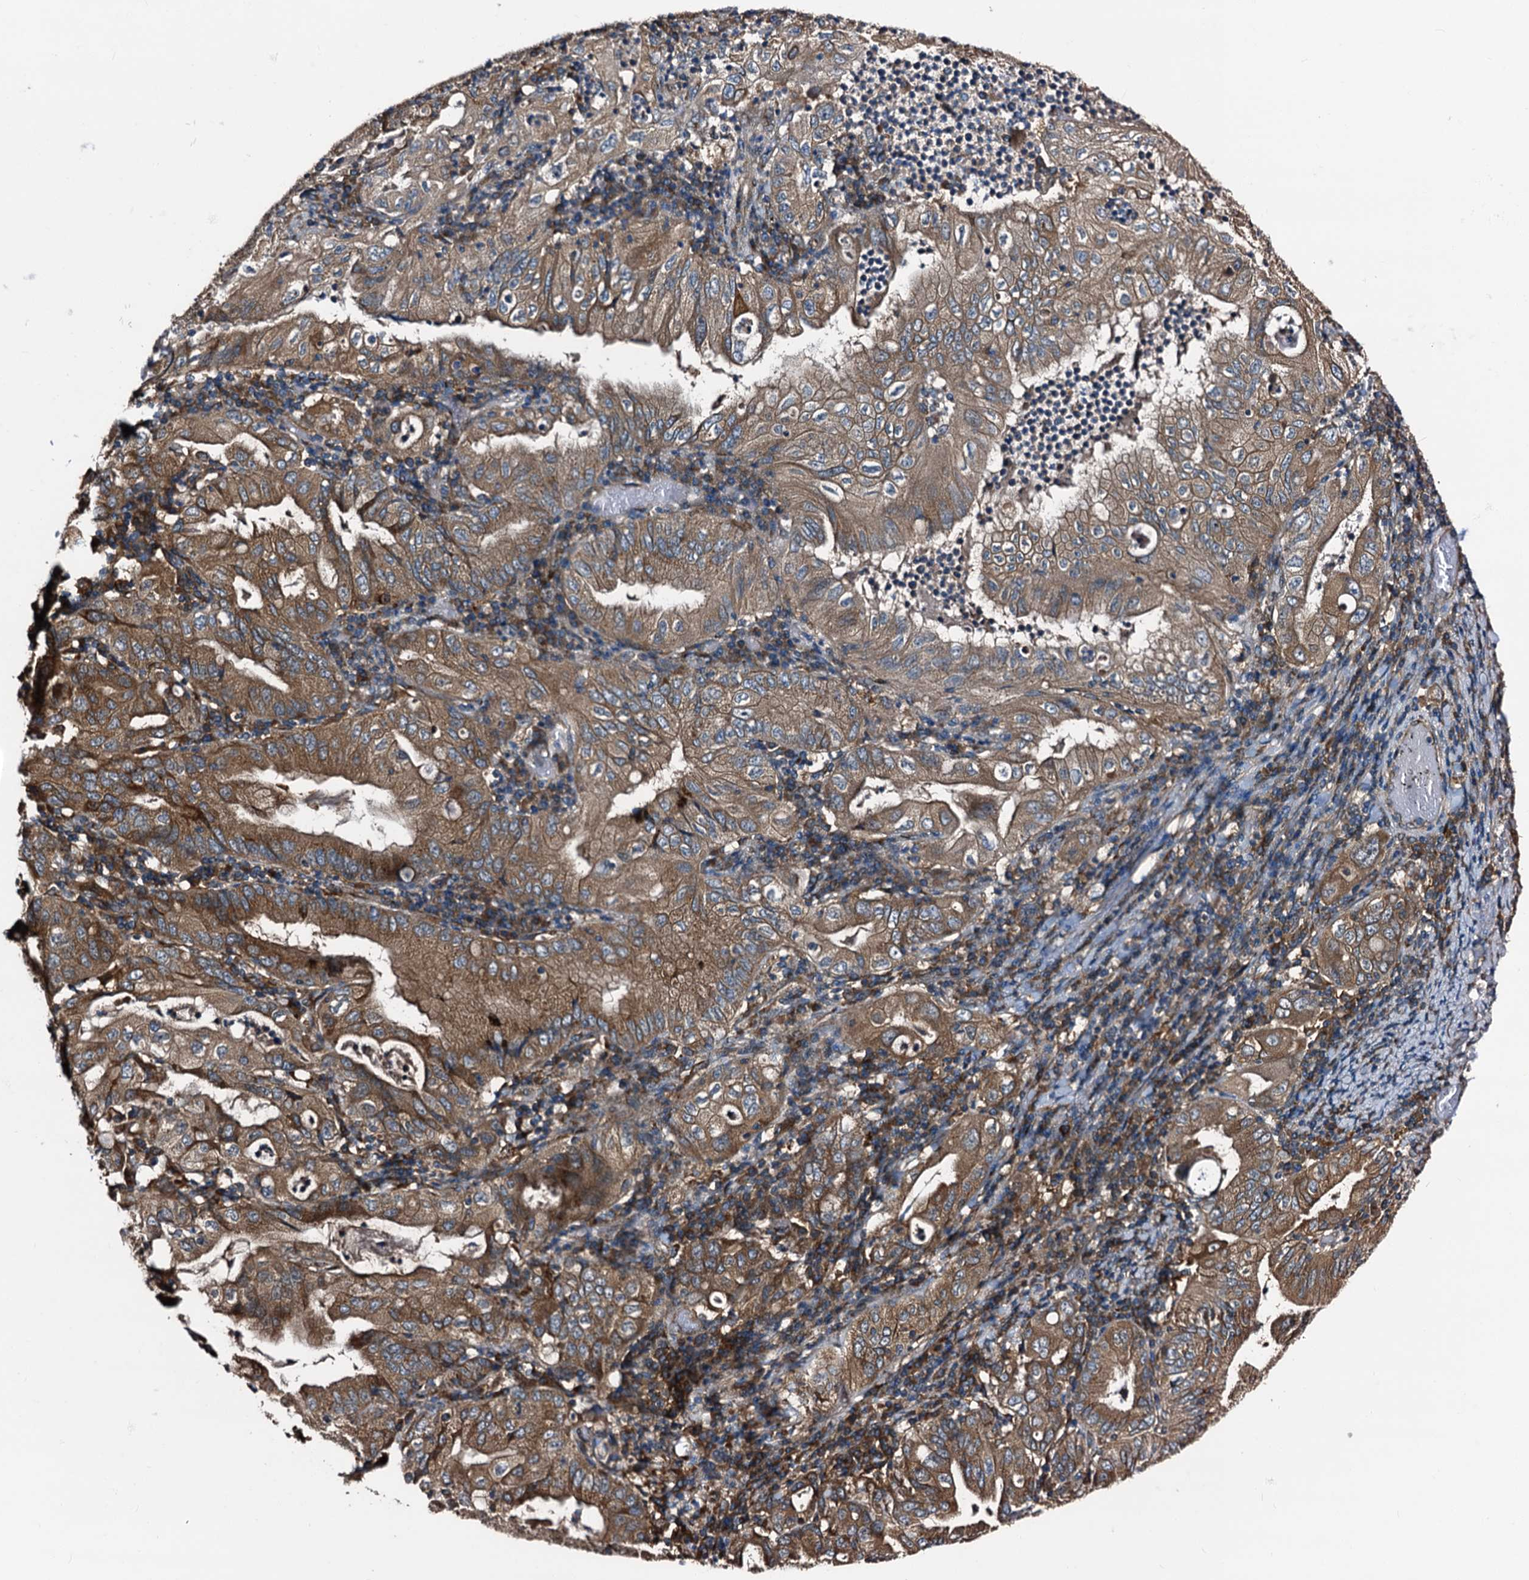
{"staining": {"intensity": "moderate", "quantity": ">75%", "location": "cytoplasmic/membranous"}, "tissue": "stomach cancer", "cell_type": "Tumor cells", "image_type": "cancer", "snomed": [{"axis": "morphology", "description": "Normal tissue, NOS"}, {"axis": "morphology", "description": "Adenocarcinoma, NOS"}, {"axis": "topography", "description": "Esophagus"}, {"axis": "topography", "description": "Stomach, upper"}, {"axis": "topography", "description": "Peripheral nerve tissue"}], "caption": "High-power microscopy captured an immunohistochemistry histopathology image of stomach cancer (adenocarcinoma), revealing moderate cytoplasmic/membranous staining in about >75% of tumor cells.", "gene": "PEX5", "patient": {"sex": "male", "age": 62}}